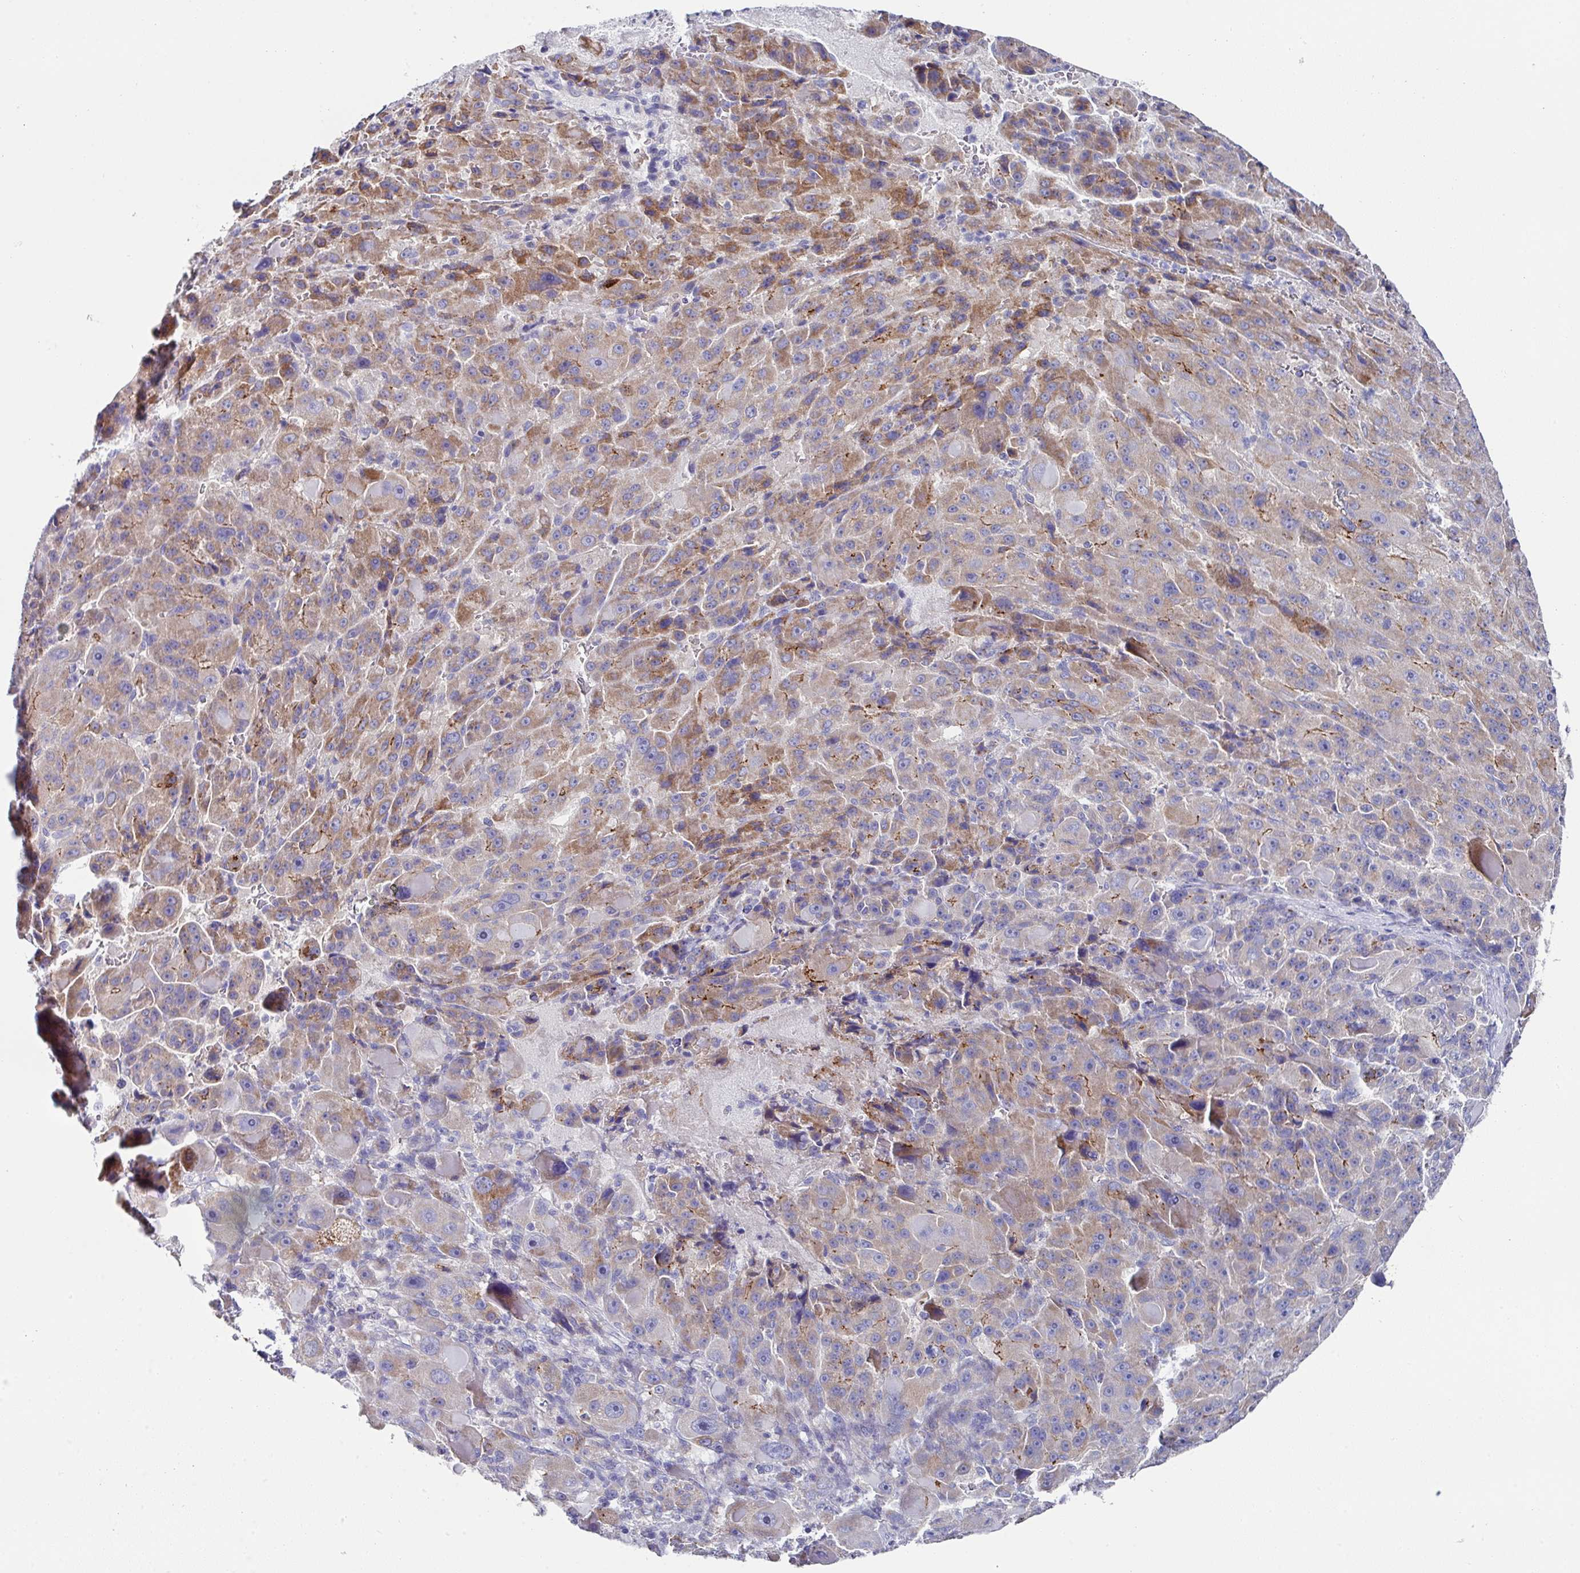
{"staining": {"intensity": "moderate", "quantity": ">75%", "location": "cytoplasmic/membranous"}, "tissue": "liver cancer", "cell_type": "Tumor cells", "image_type": "cancer", "snomed": [{"axis": "morphology", "description": "Carcinoma, Hepatocellular, NOS"}, {"axis": "topography", "description": "Liver"}], "caption": "Protein staining reveals moderate cytoplasmic/membranous expression in approximately >75% of tumor cells in hepatocellular carcinoma (liver).", "gene": "CLDN1", "patient": {"sex": "male", "age": 76}}